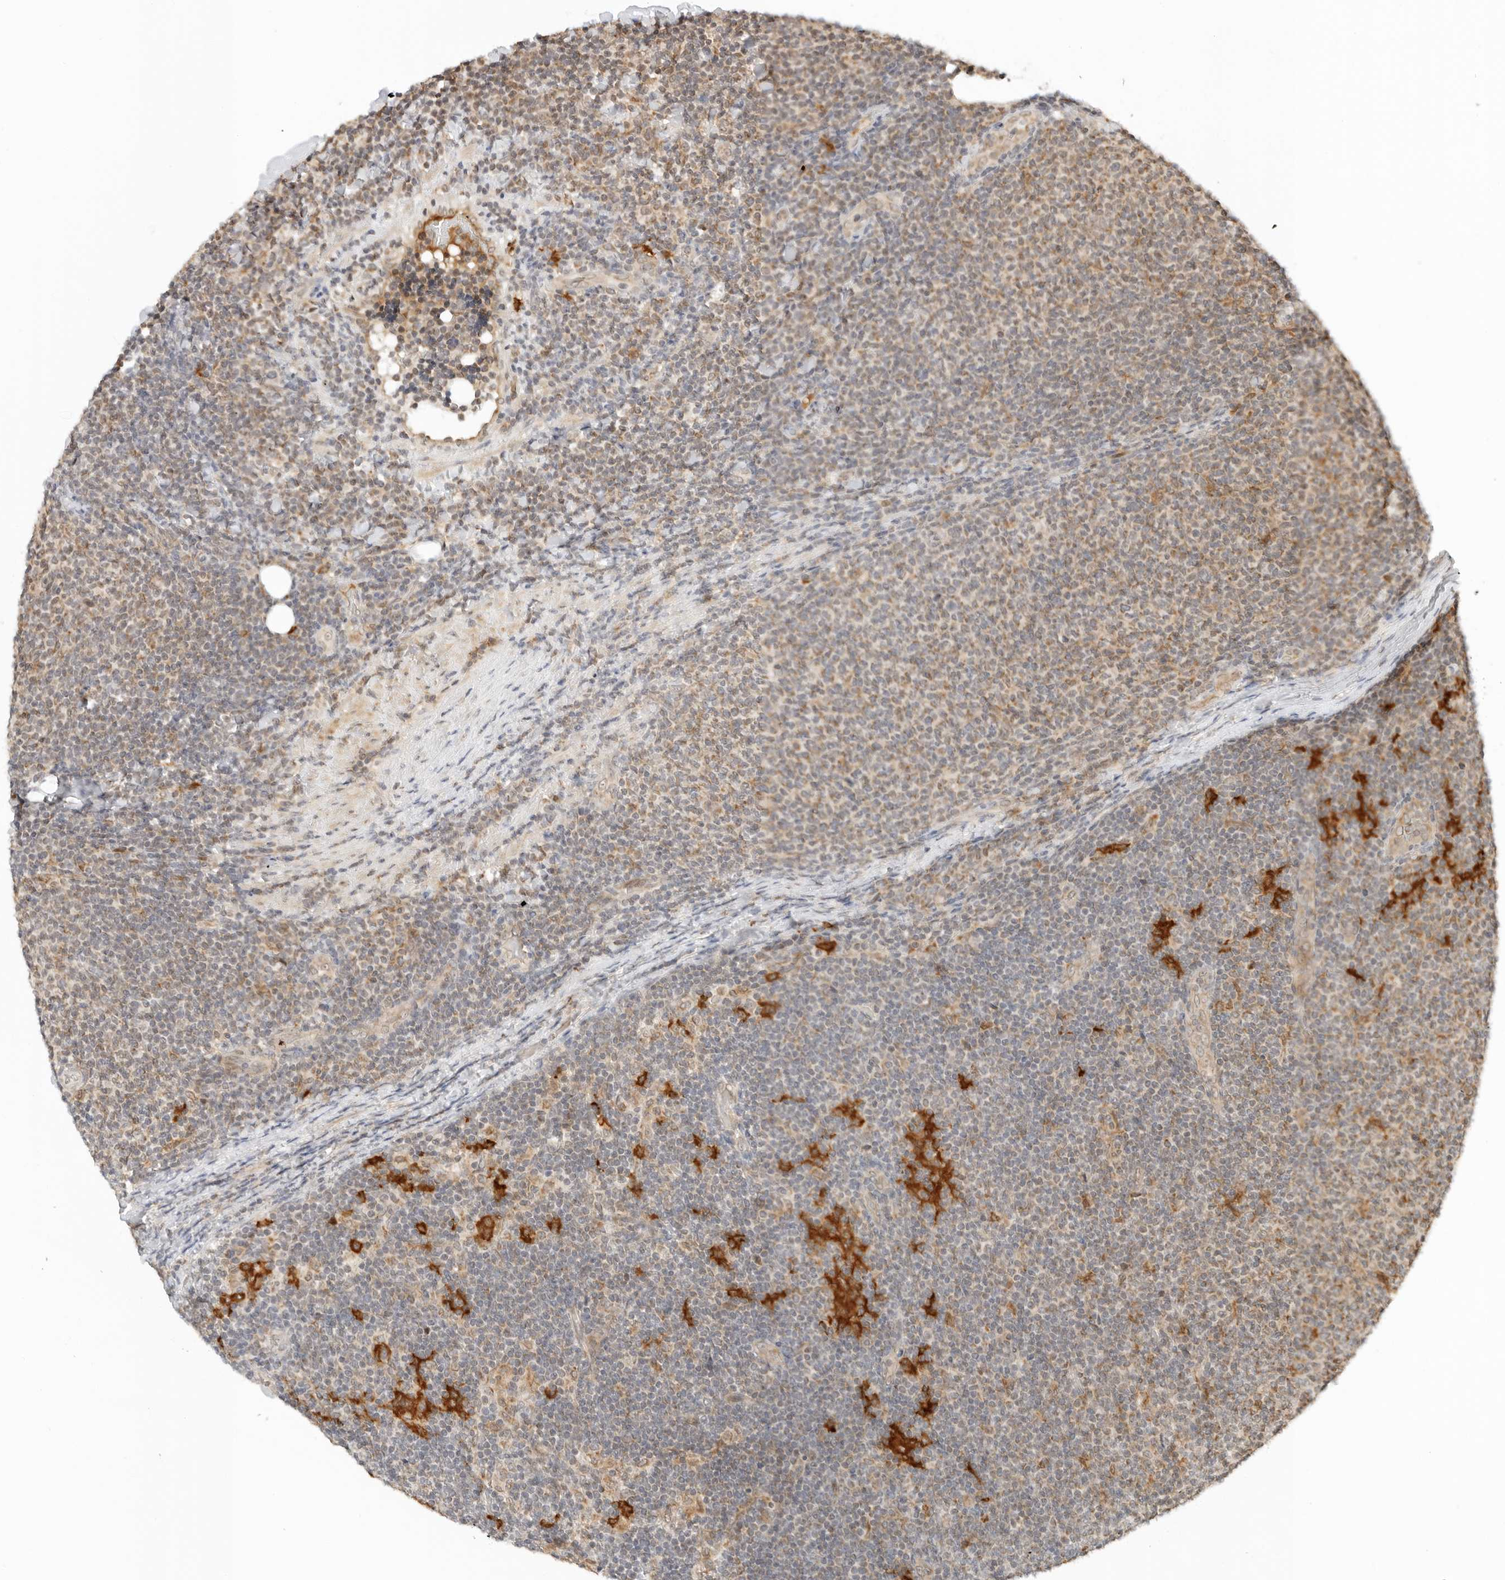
{"staining": {"intensity": "moderate", "quantity": "<25%", "location": "cytoplasmic/membranous"}, "tissue": "lymphoma", "cell_type": "Tumor cells", "image_type": "cancer", "snomed": [{"axis": "morphology", "description": "Malignant lymphoma, non-Hodgkin's type, Low grade"}, {"axis": "topography", "description": "Lymph node"}], "caption": "The histopathology image exhibits a brown stain indicating the presence of a protein in the cytoplasmic/membranous of tumor cells in low-grade malignant lymphoma, non-Hodgkin's type.", "gene": "RC3H1", "patient": {"sex": "male", "age": 66}}